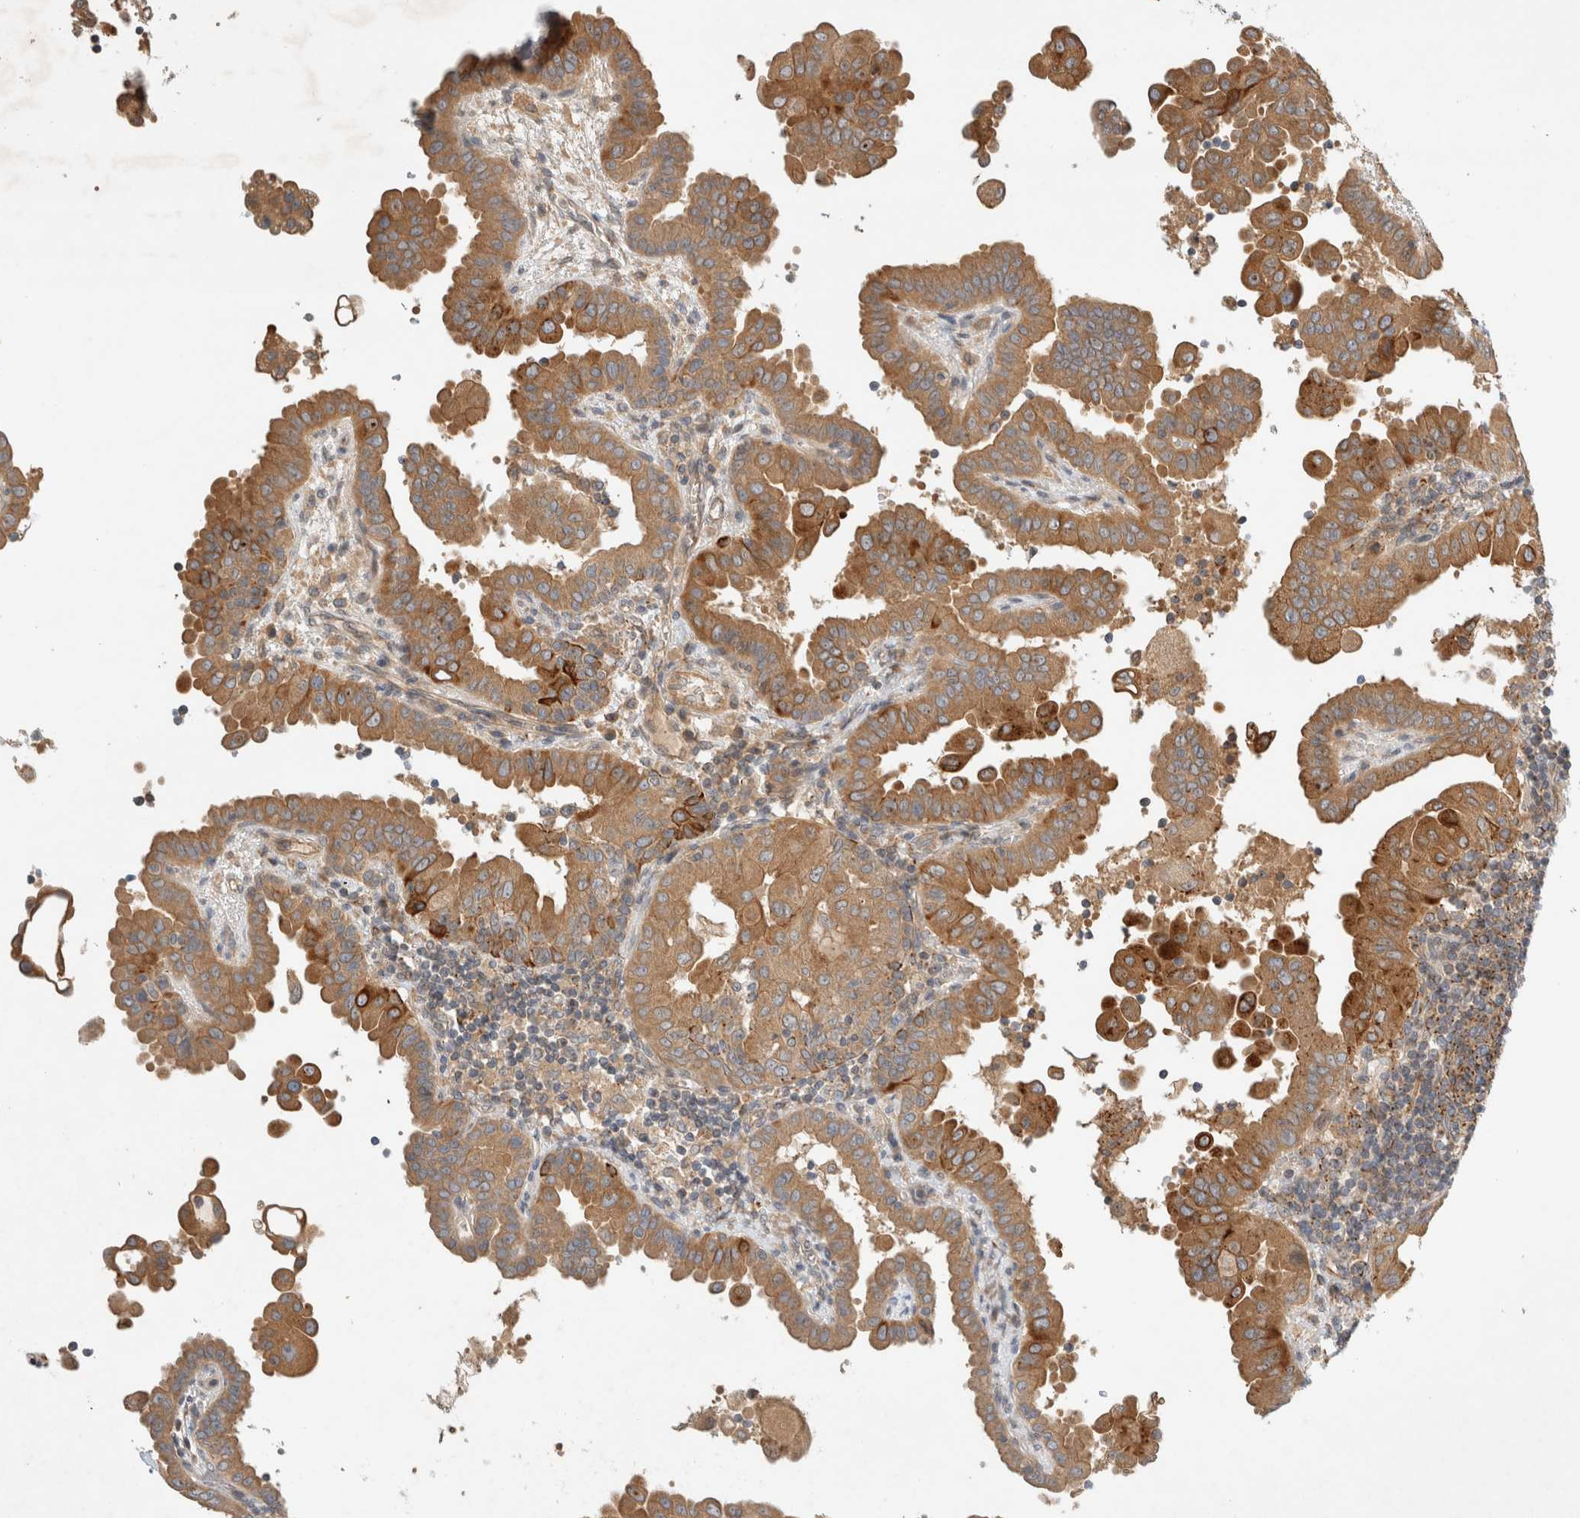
{"staining": {"intensity": "moderate", "quantity": ">75%", "location": "cytoplasmic/membranous"}, "tissue": "thyroid cancer", "cell_type": "Tumor cells", "image_type": "cancer", "snomed": [{"axis": "morphology", "description": "Papillary adenocarcinoma, NOS"}, {"axis": "topography", "description": "Thyroid gland"}], "caption": "Immunohistochemistry (IHC) histopathology image of neoplastic tissue: thyroid cancer (papillary adenocarcinoma) stained using immunohistochemistry exhibits medium levels of moderate protein expression localized specifically in the cytoplasmic/membranous of tumor cells, appearing as a cytoplasmic/membranous brown color.", "gene": "ARMC9", "patient": {"sex": "male", "age": 33}}